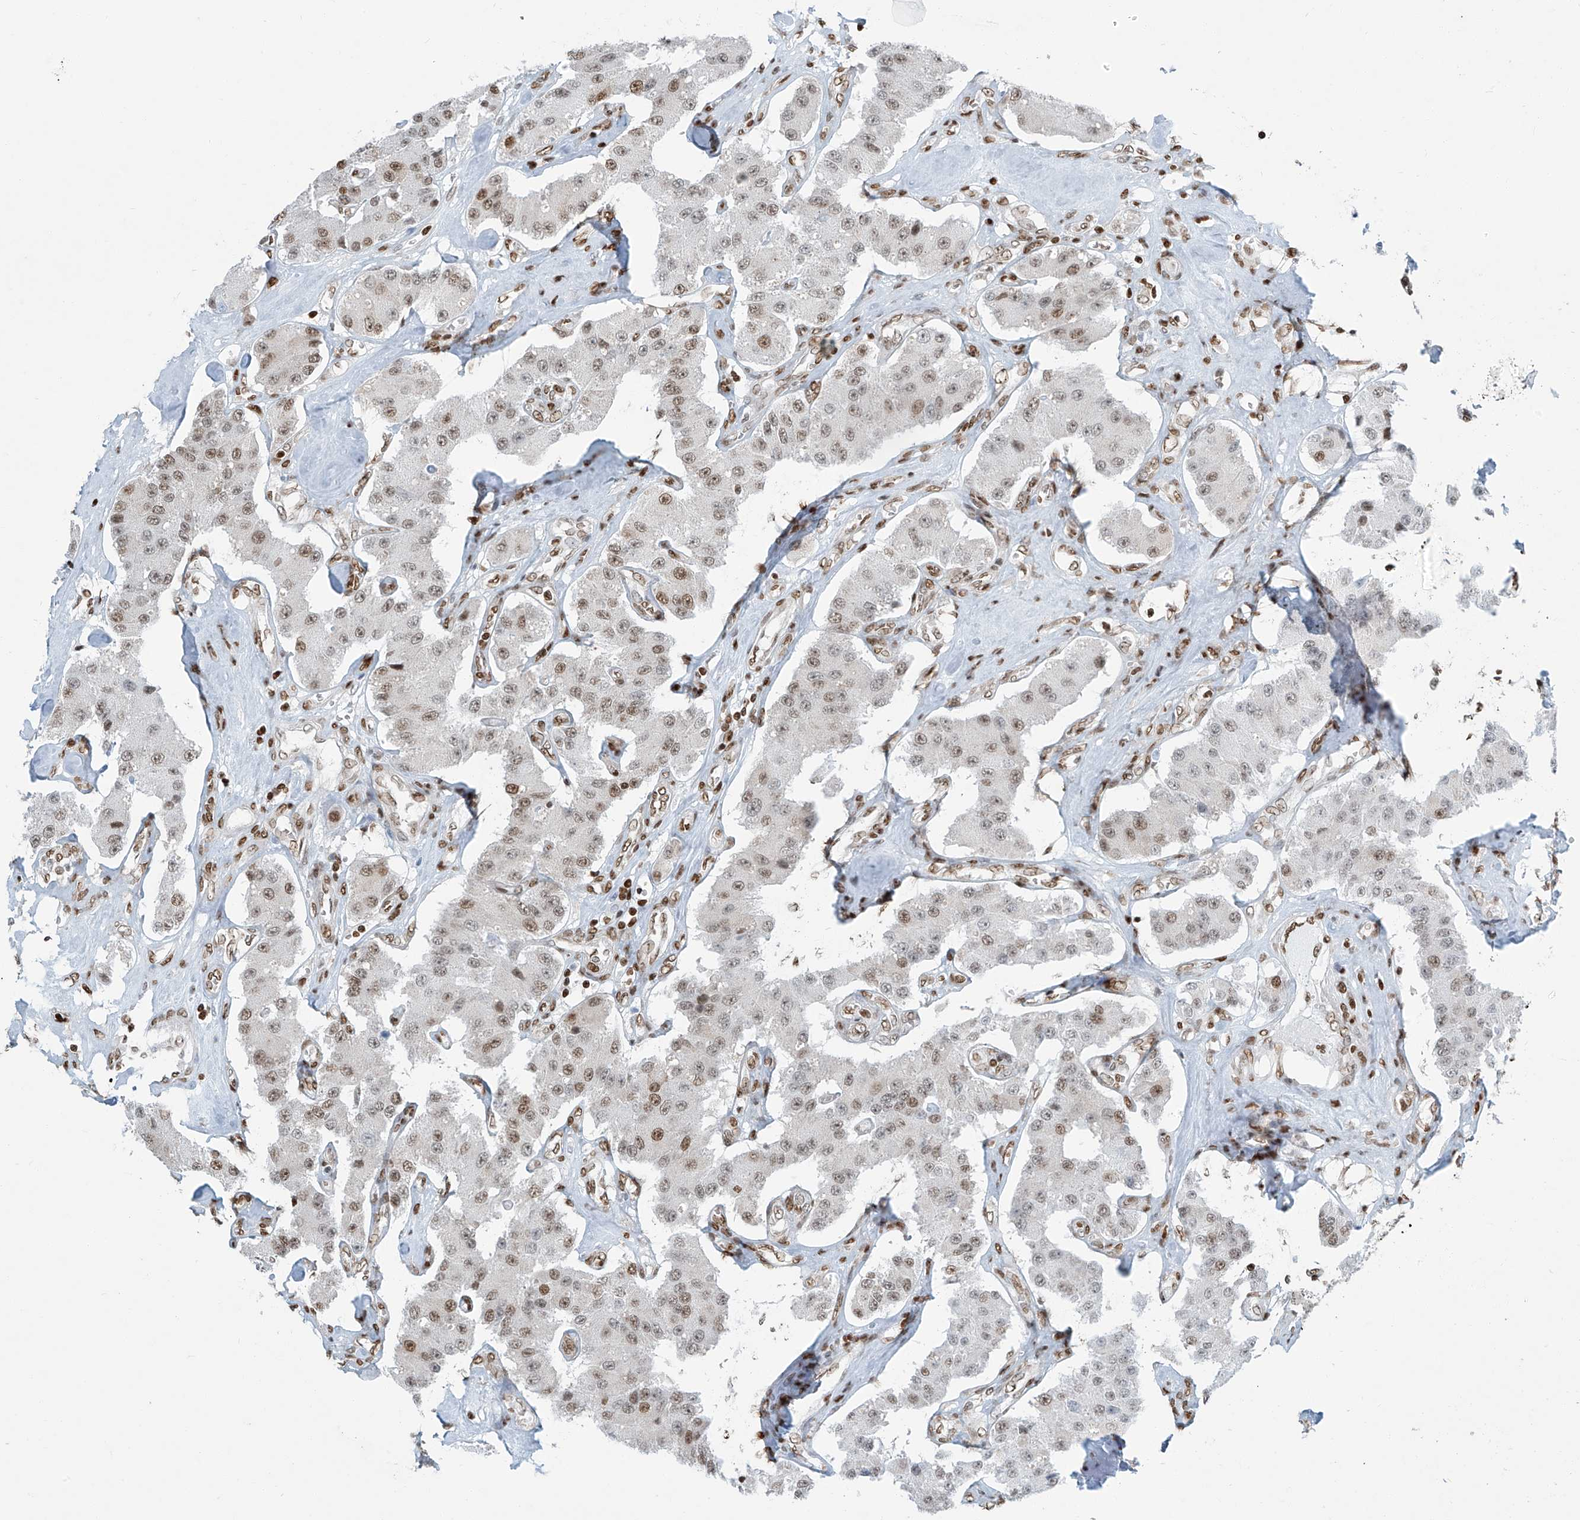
{"staining": {"intensity": "moderate", "quantity": "25%-75%", "location": "nuclear"}, "tissue": "carcinoid", "cell_type": "Tumor cells", "image_type": "cancer", "snomed": [{"axis": "morphology", "description": "Carcinoid, malignant, NOS"}, {"axis": "topography", "description": "Pancreas"}], "caption": "IHC histopathology image of human carcinoid stained for a protein (brown), which demonstrates medium levels of moderate nuclear expression in about 25%-75% of tumor cells.", "gene": "SARNP", "patient": {"sex": "male", "age": 41}}